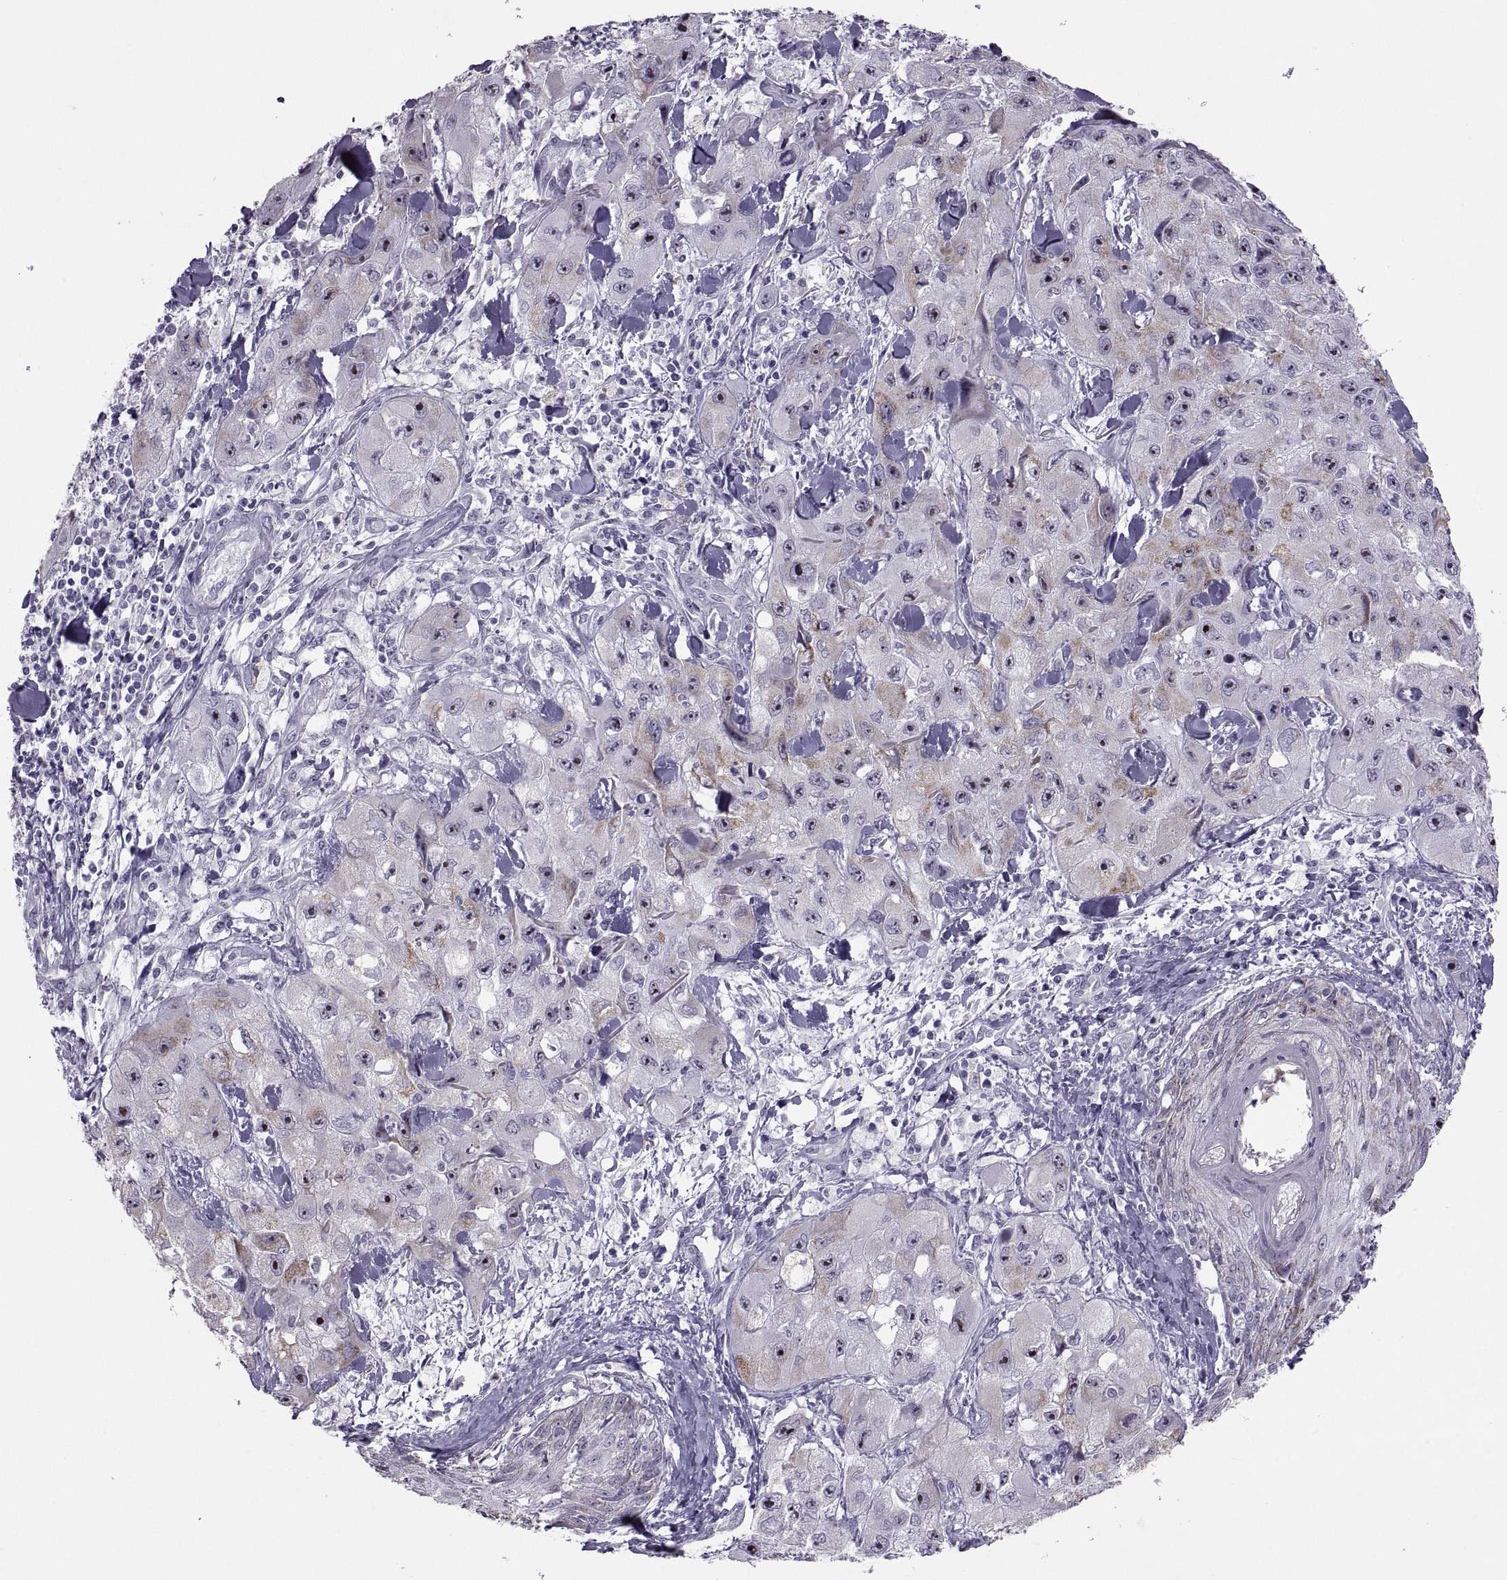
{"staining": {"intensity": "moderate", "quantity": "<25%", "location": "cytoplasmic/membranous"}, "tissue": "skin cancer", "cell_type": "Tumor cells", "image_type": "cancer", "snomed": [{"axis": "morphology", "description": "Squamous cell carcinoma, NOS"}, {"axis": "topography", "description": "Skin"}, {"axis": "topography", "description": "Subcutis"}], "caption": "Skin squamous cell carcinoma tissue demonstrates moderate cytoplasmic/membranous positivity in about <25% of tumor cells", "gene": "ASIC2", "patient": {"sex": "male", "age": 73}}